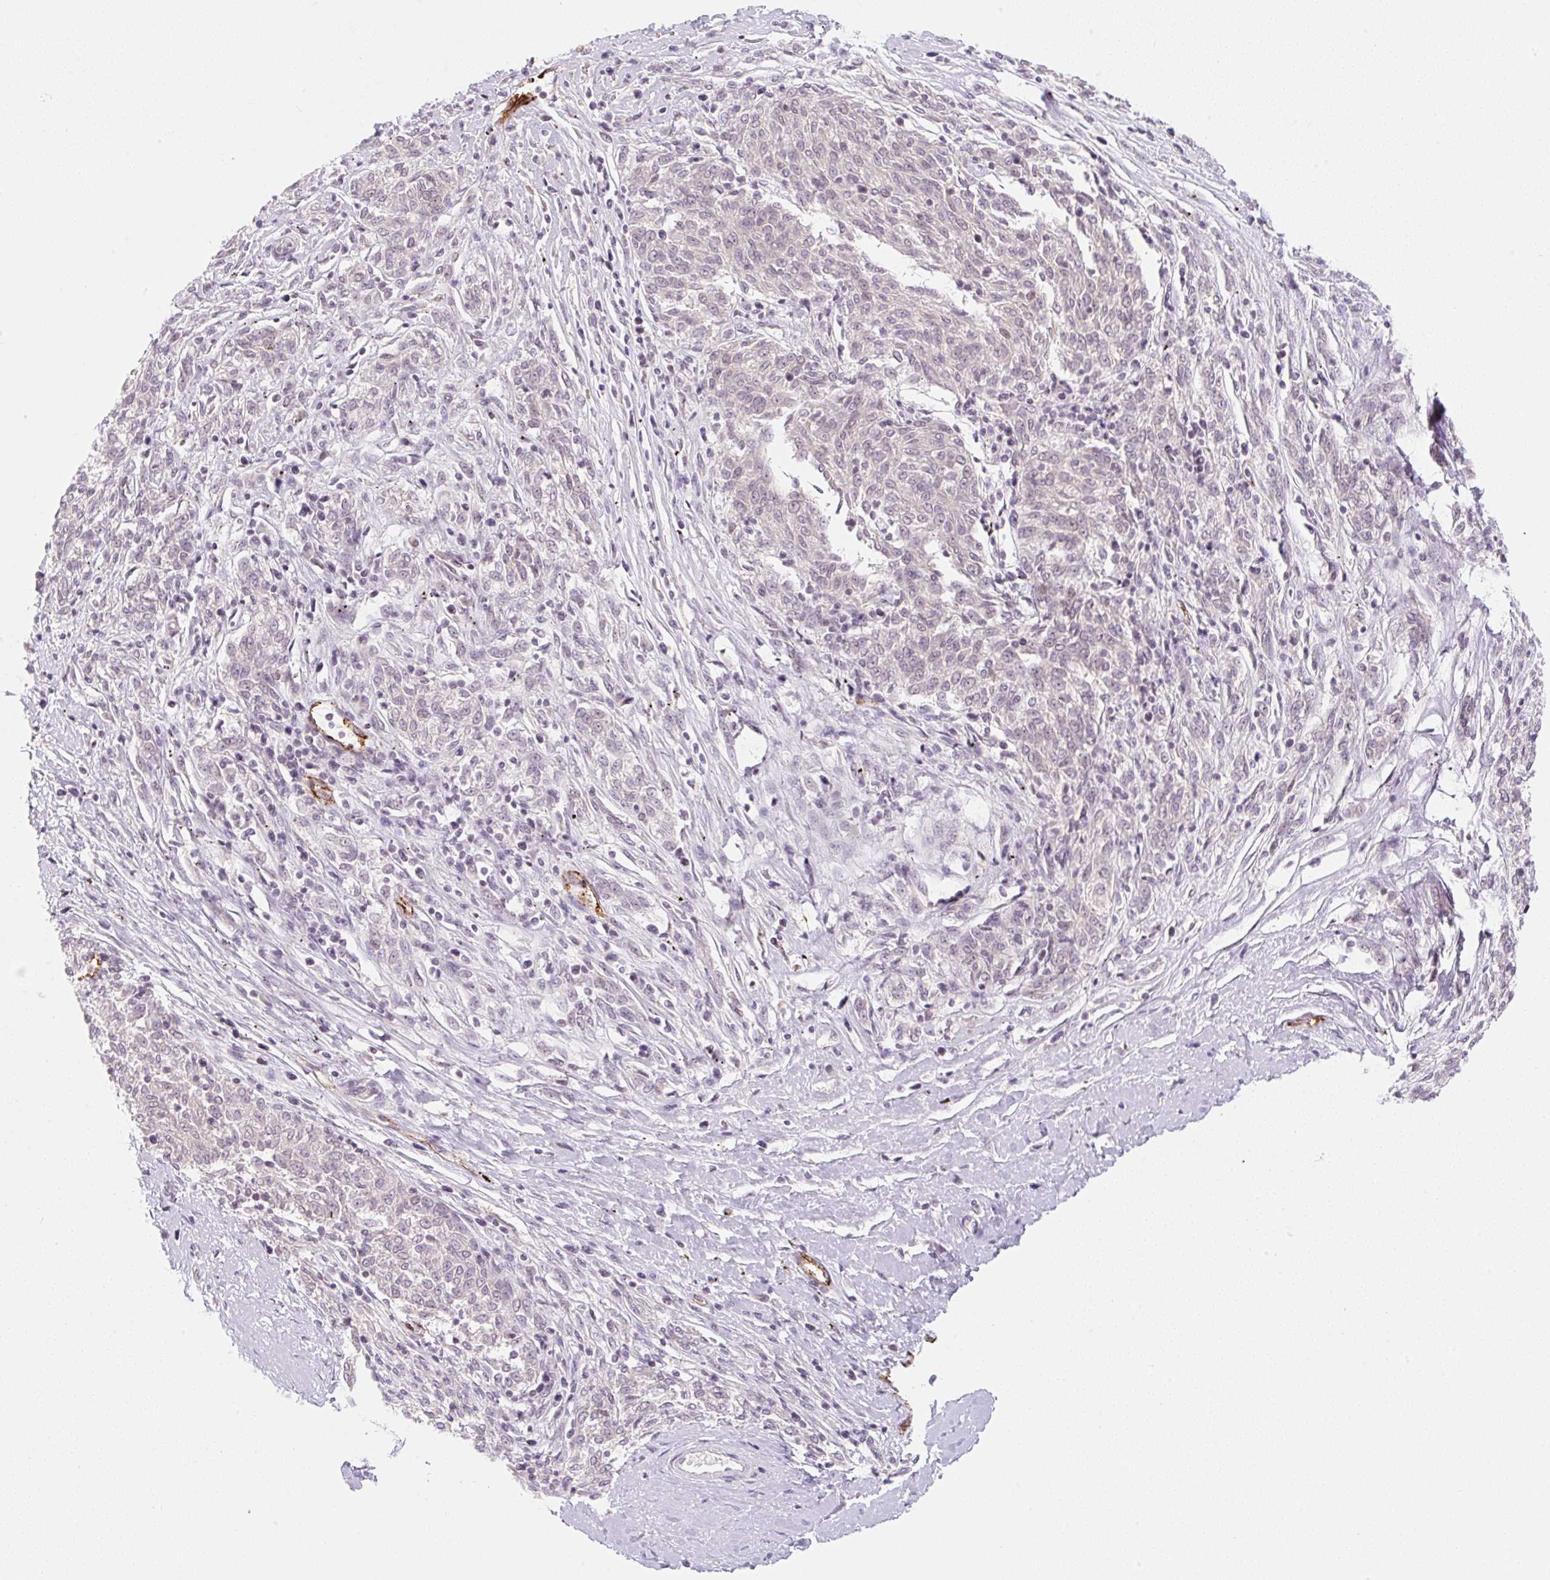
{"staining": {"intensity": "negative", "quantity": "none", "location": "none"}, "tissue": "melanoma", "cell_type": "Tumor cells", "image_type": "cancer", "snomed": [{"axis": "morphology", "description": "Malignant melanoma, NOS"}, {"axis": "topography", "description": "Skin"}], "caption": "An IHC photomicrograph of malignant melanoma is shown. There is no staining in tumor cells of malignant melanoma.", "gene": "CASKIN1", "patient": {"sex": "female", "age": 72}}